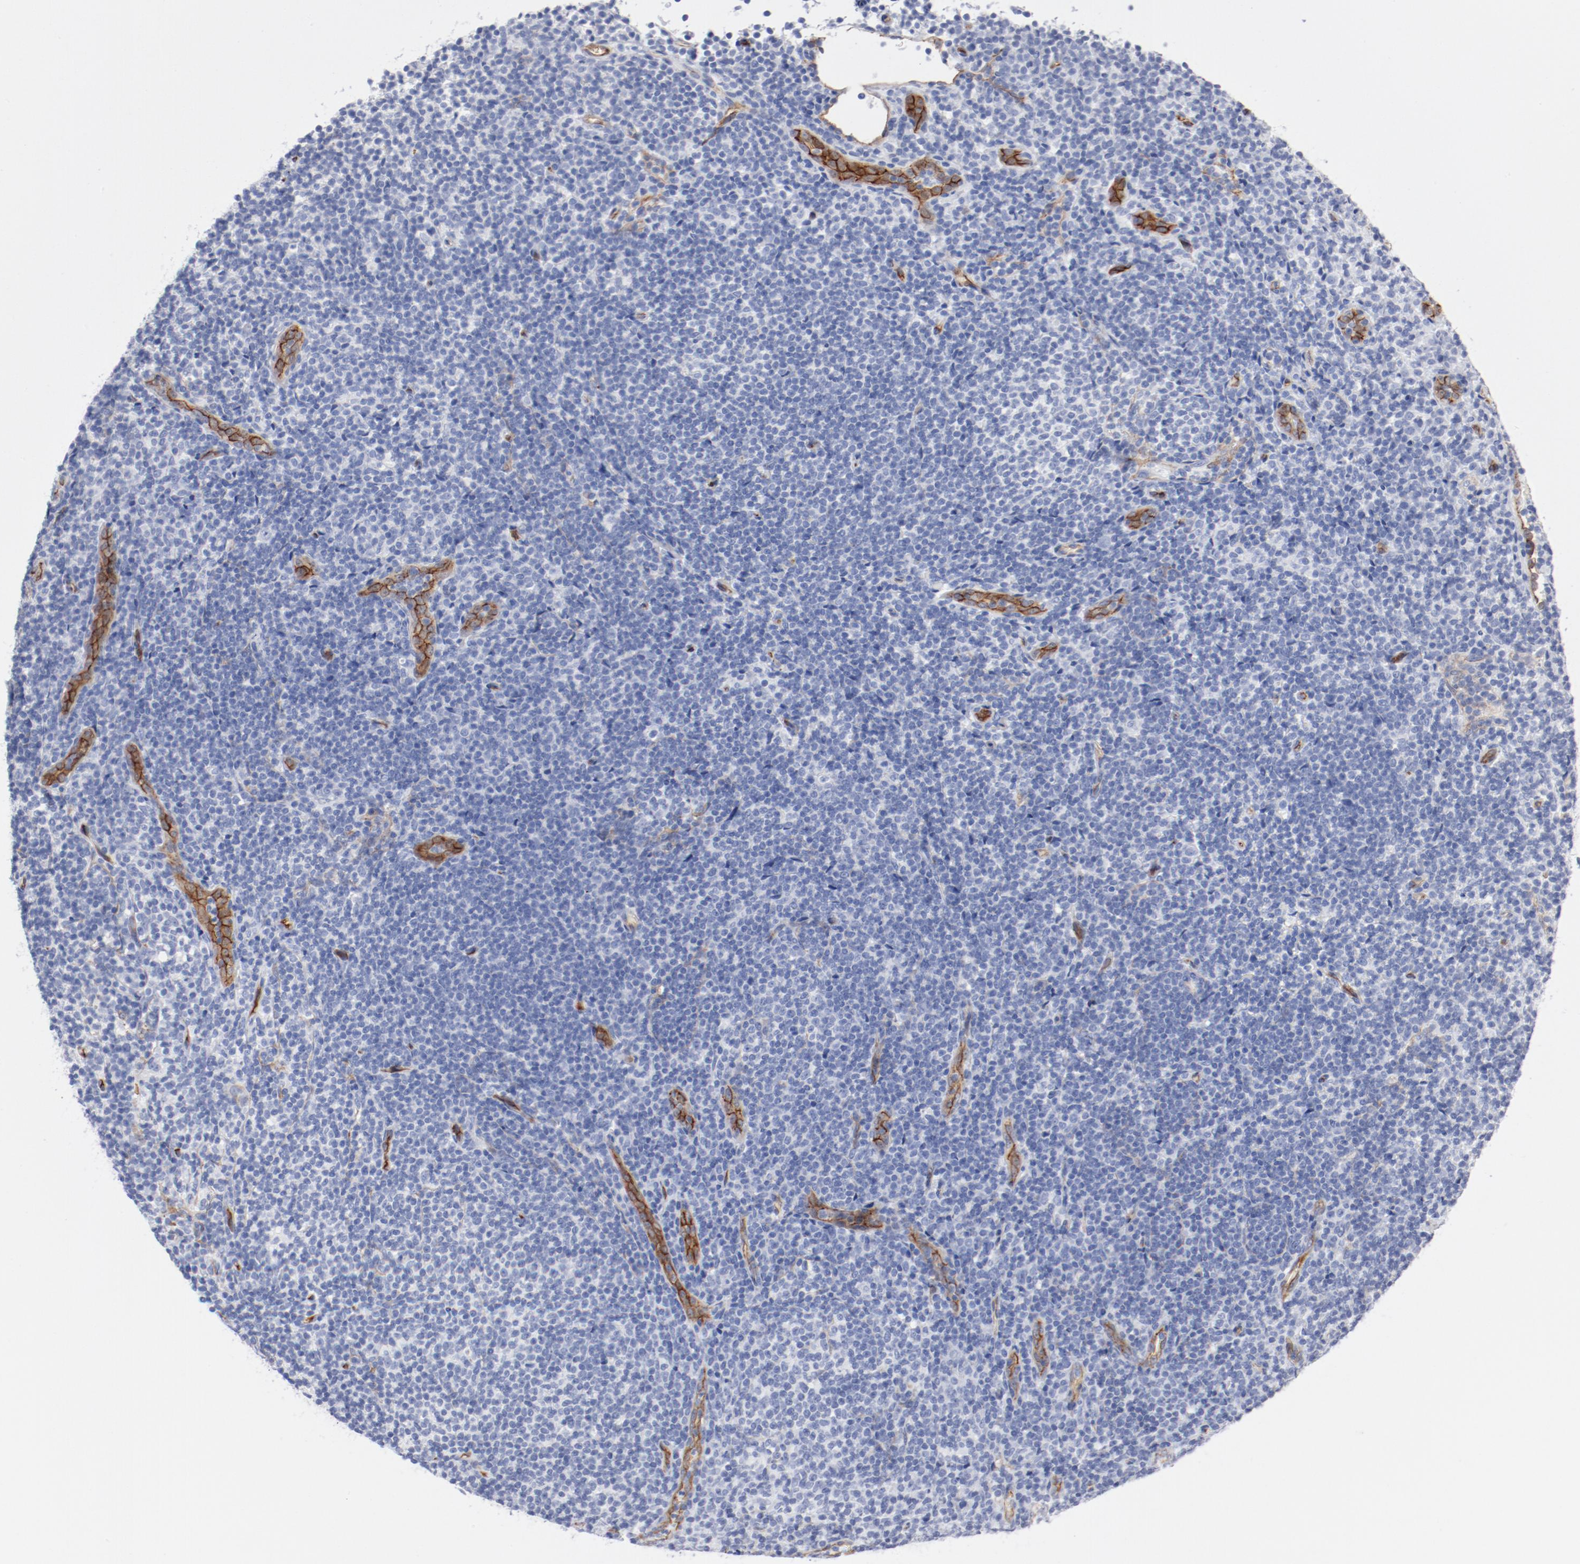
{"staining": {"intensity": "negative", "quantity": "none", "location": "none"}, "tissue": "lymphoma", "cell_type": "Tumor cells", "image_type": "cancer", "snomed": [{"axis": "morphology", "description": "Malignant lymphoma, non-Hodgkin's type, Low grade"}, {"axis": "topography", "description": "Lymph node"}], "caption": "A photomicrograph of malignant lymphoma, non-Hodgkin's type (low-grade) stained for a protein displays no brown staining in tumor cells.", "gene": "SHANK3", "patient": {"sex": "female", "age": 76}}